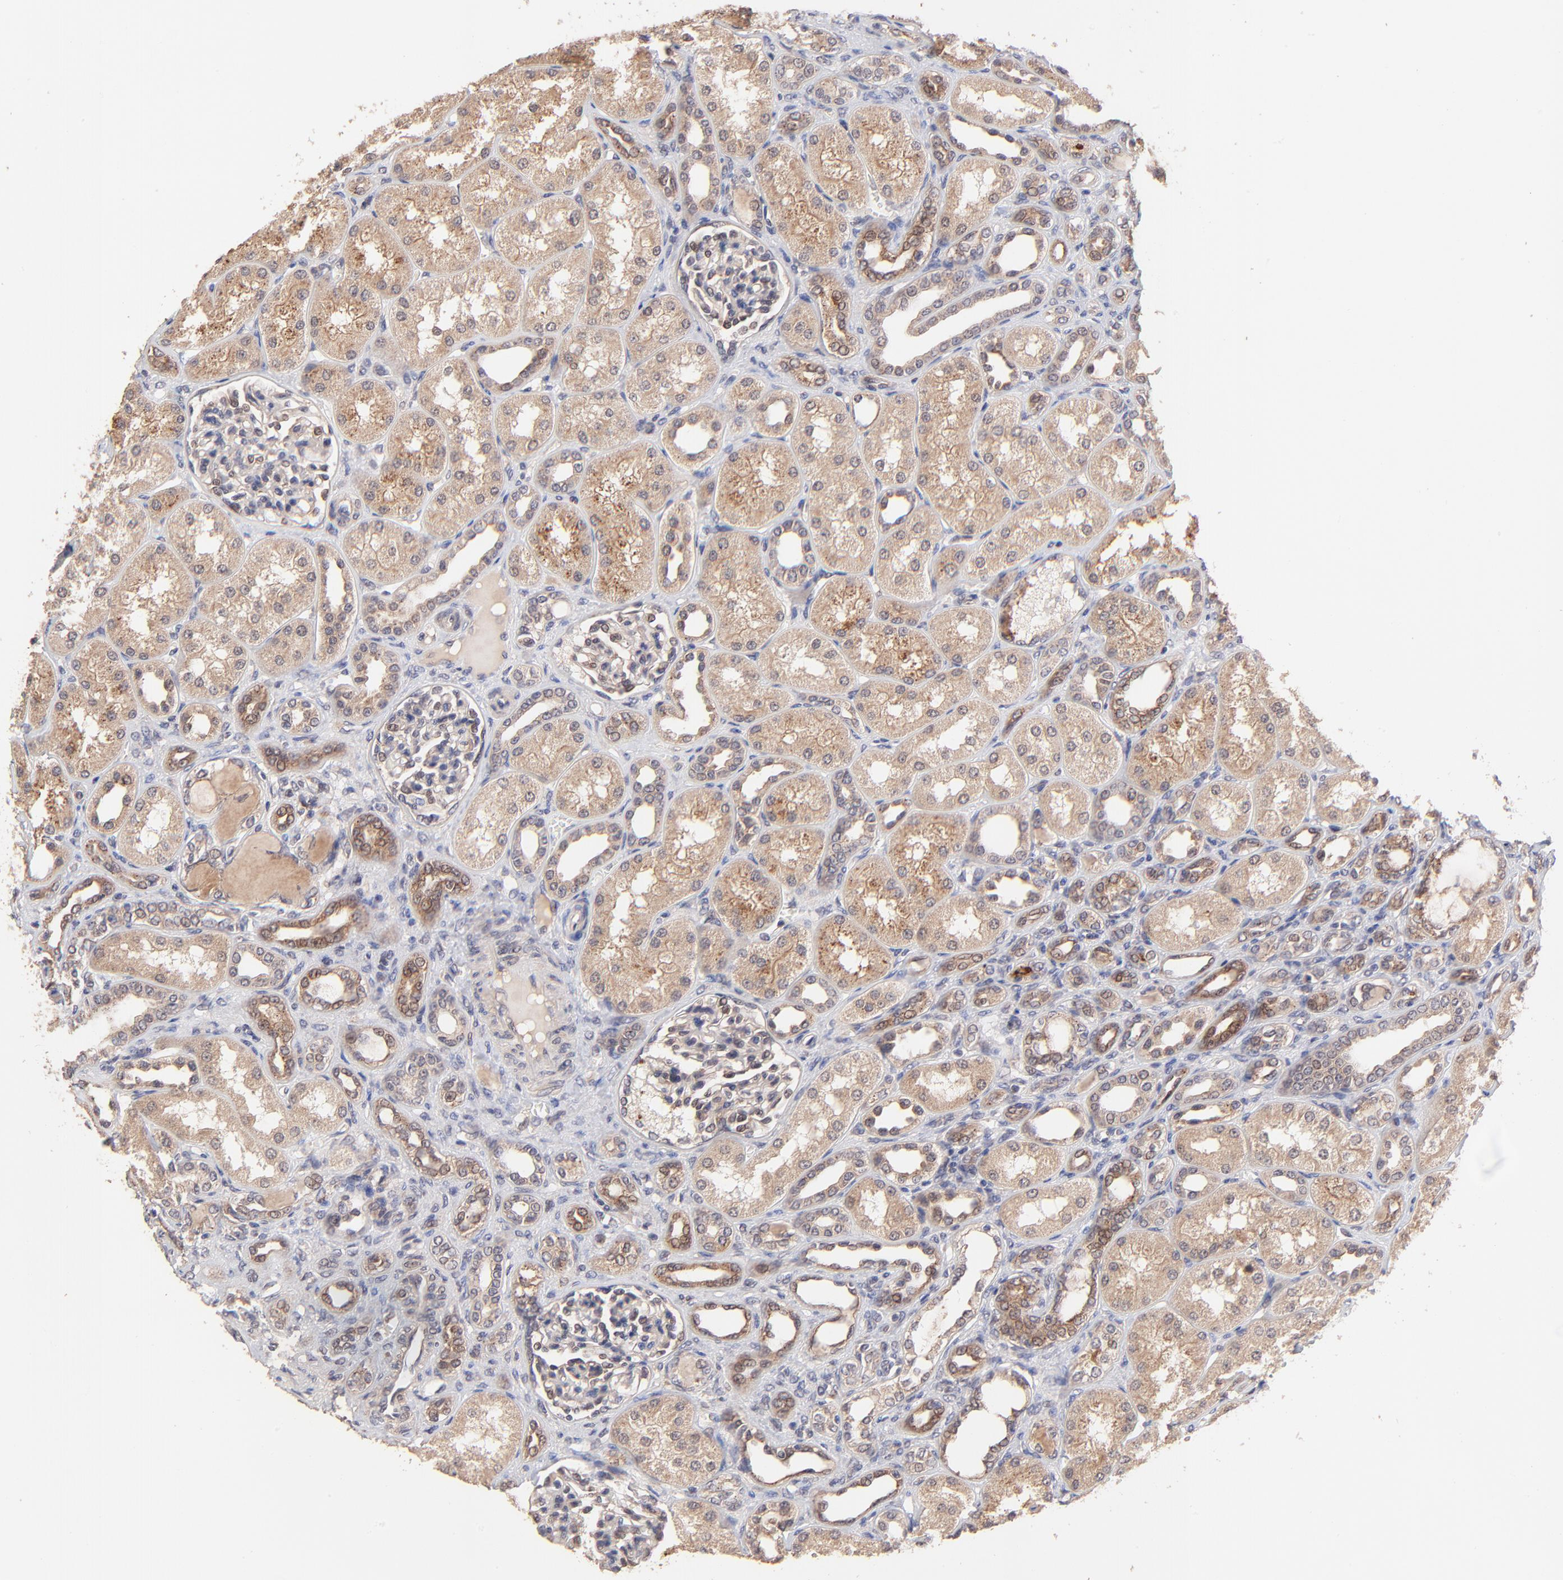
{"staining": {"intensity": "weak", "quantity": "25%-75%", "location": "nuclear"}, "tissue": "kidney", "cell_type": "Cells in glomeruli", "image_type": "normal", "snomed": [{"axis": "morphology", "description": "Normal tissue, NOS"}, {"axis": "topography", "description": "Kidney"}], "caption": "This histopathology image shows benign kidney stained with immunohistochemistry (IHC) to label a protein in brown. The nuclear of cells in glomeruli show weak positivity for the protein. Nuclei are counter-stained blue.", "gene": "BAIAP2L2", "patient": {"sex": "male", "age": 7}}